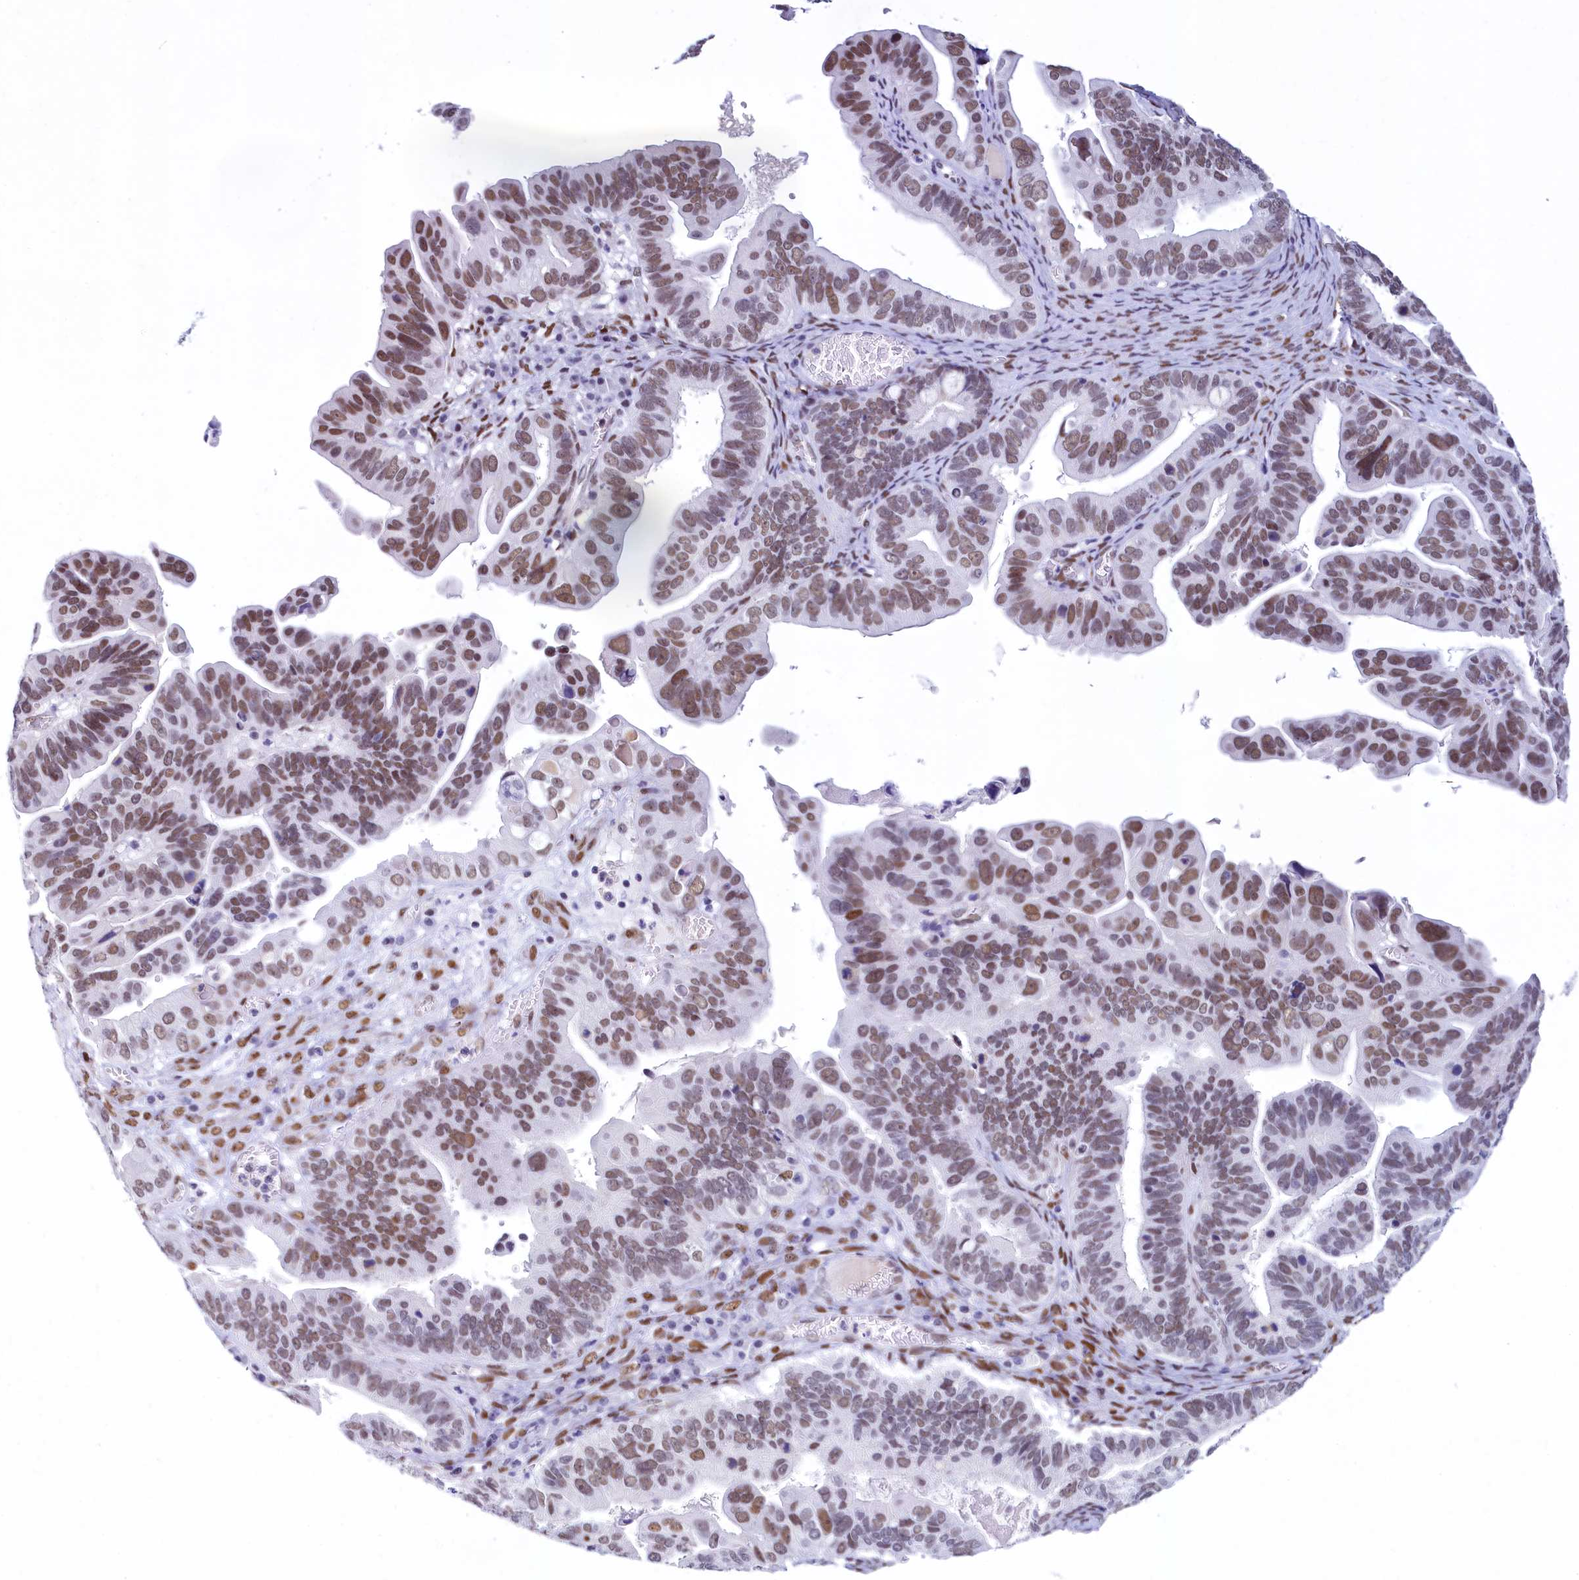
{"staining": {"intensity": "moderate", "quantity": ">75%", "location": "nuclear"}, "tissue": "ovarian cancer", "cell_type": "Tumor cells", "image_type": "cancer", "snomed": [{"axis": "morphology", "description": "Cystadenocarcinoma, serous, NOS"}, {"axis": "topography", "description": "Ovary"}], "caption": "Immunohistochemistry staining of serous cystadenocarcinoma (ovarian), which displays medium levels of moderate nuclear staining in approximately >75% of tumor cells indicating moderate nuclear protein expression. The staining was performed using DAB (3,3'-diaminobenzidine) (brown) for protein detection and nuclei were counterstained in hematoxylin (blue).", "gene": "SUGP2", "patient": {"sex": "female", "age": 56}}